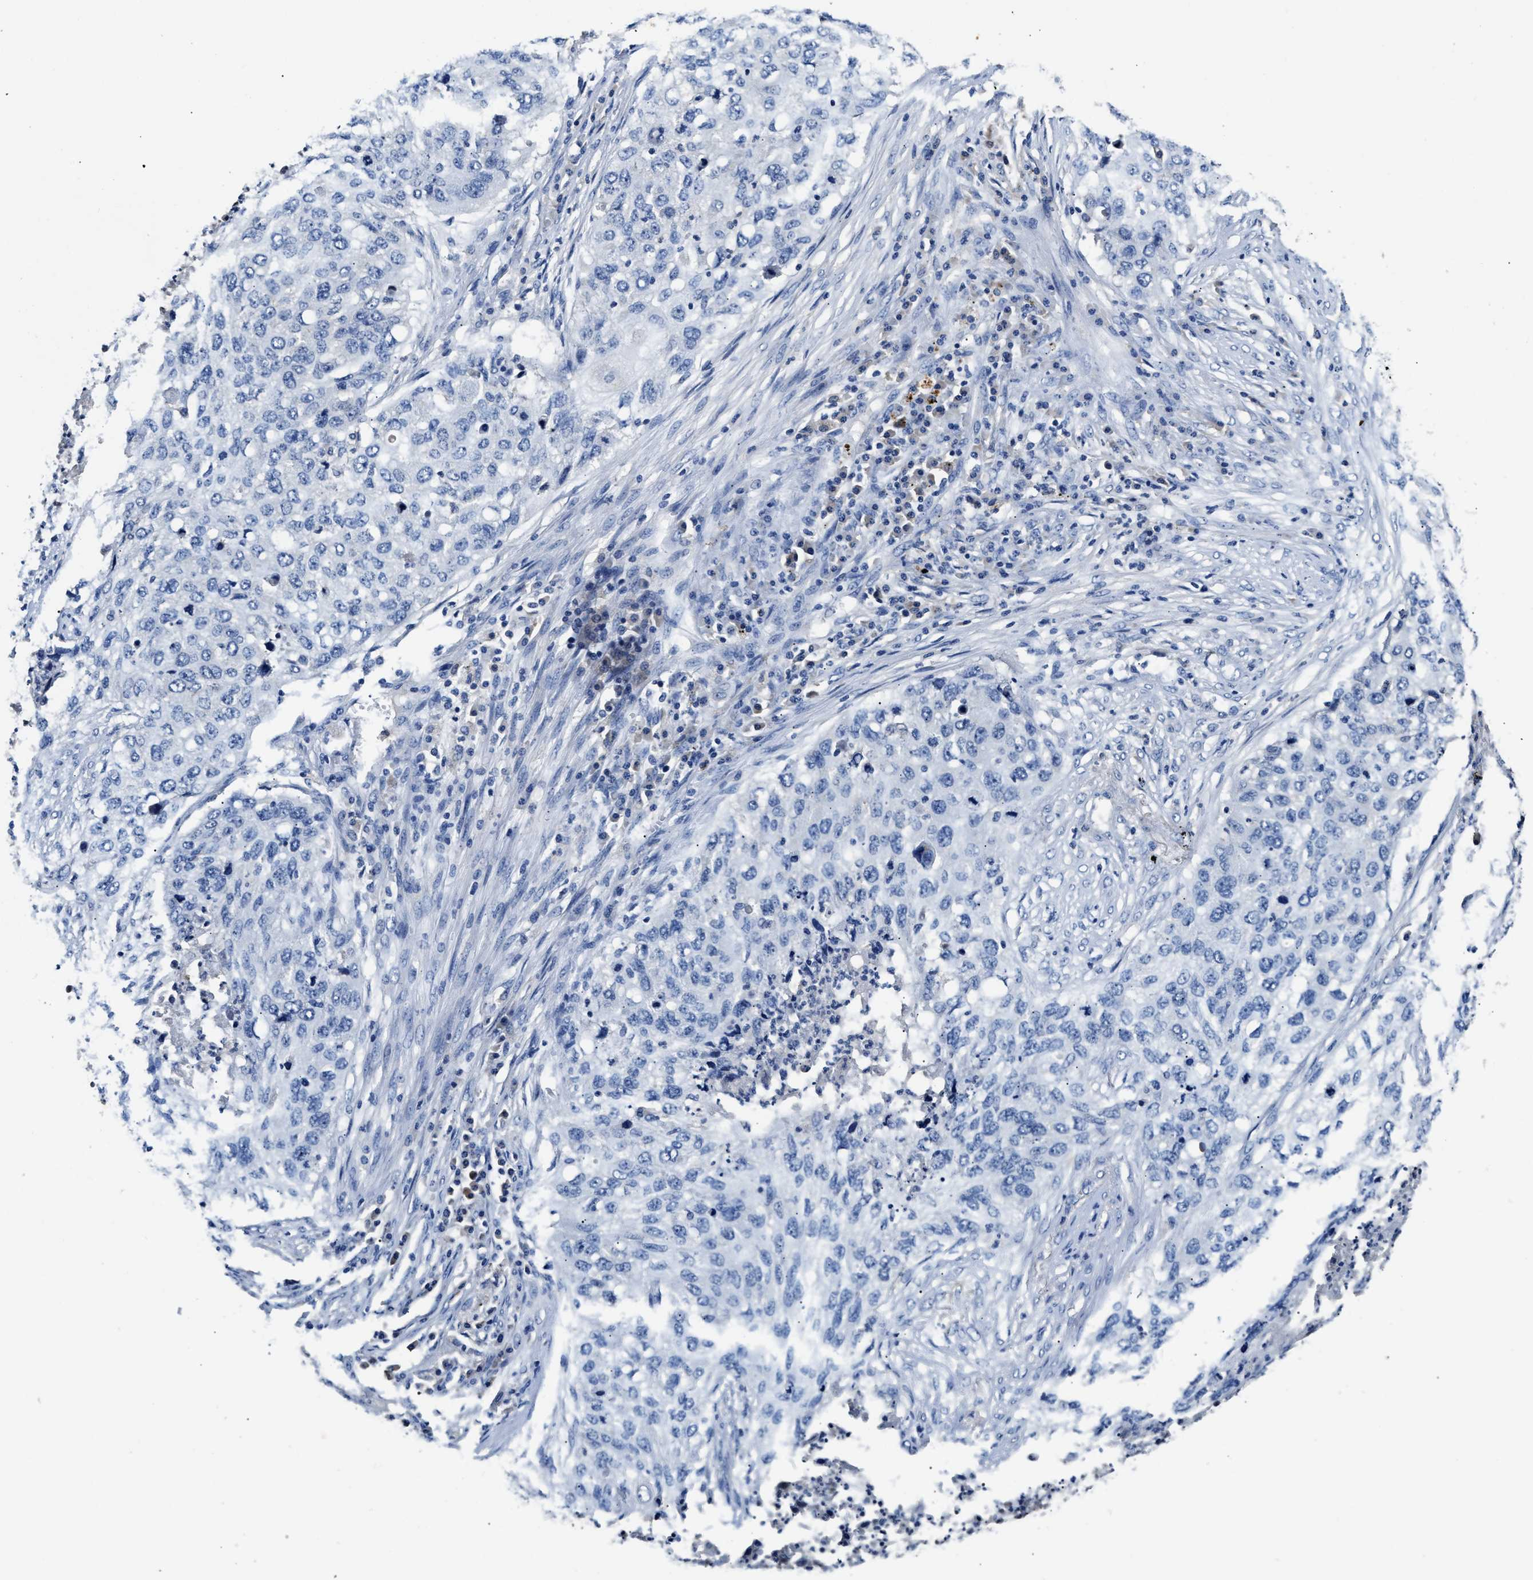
{"staining": {"intensity": "negative", "quantity": "none", "location": "none"}, "tissue": "lung cancer", "cell_type": "Tumor cells", "image_type": "cancer", "snomed": [{"axis": "morphology", "description": "Squamous cell carcinoma, NOS"}, {"axis": "topography", "description": "Lung"}], "caption": "DAB immunohistochemical staining of lung cancer (squamous cell carcinoma) exhibits no significant positivity in tumor cells. (DAB (3,3'-diaminobenzidine) immunohistochemistry (IHC) visualized using brightfield microscopy, high magnification).", "gene": "SLCO2B1", "patient": {"sex": "female", "age": 63}}